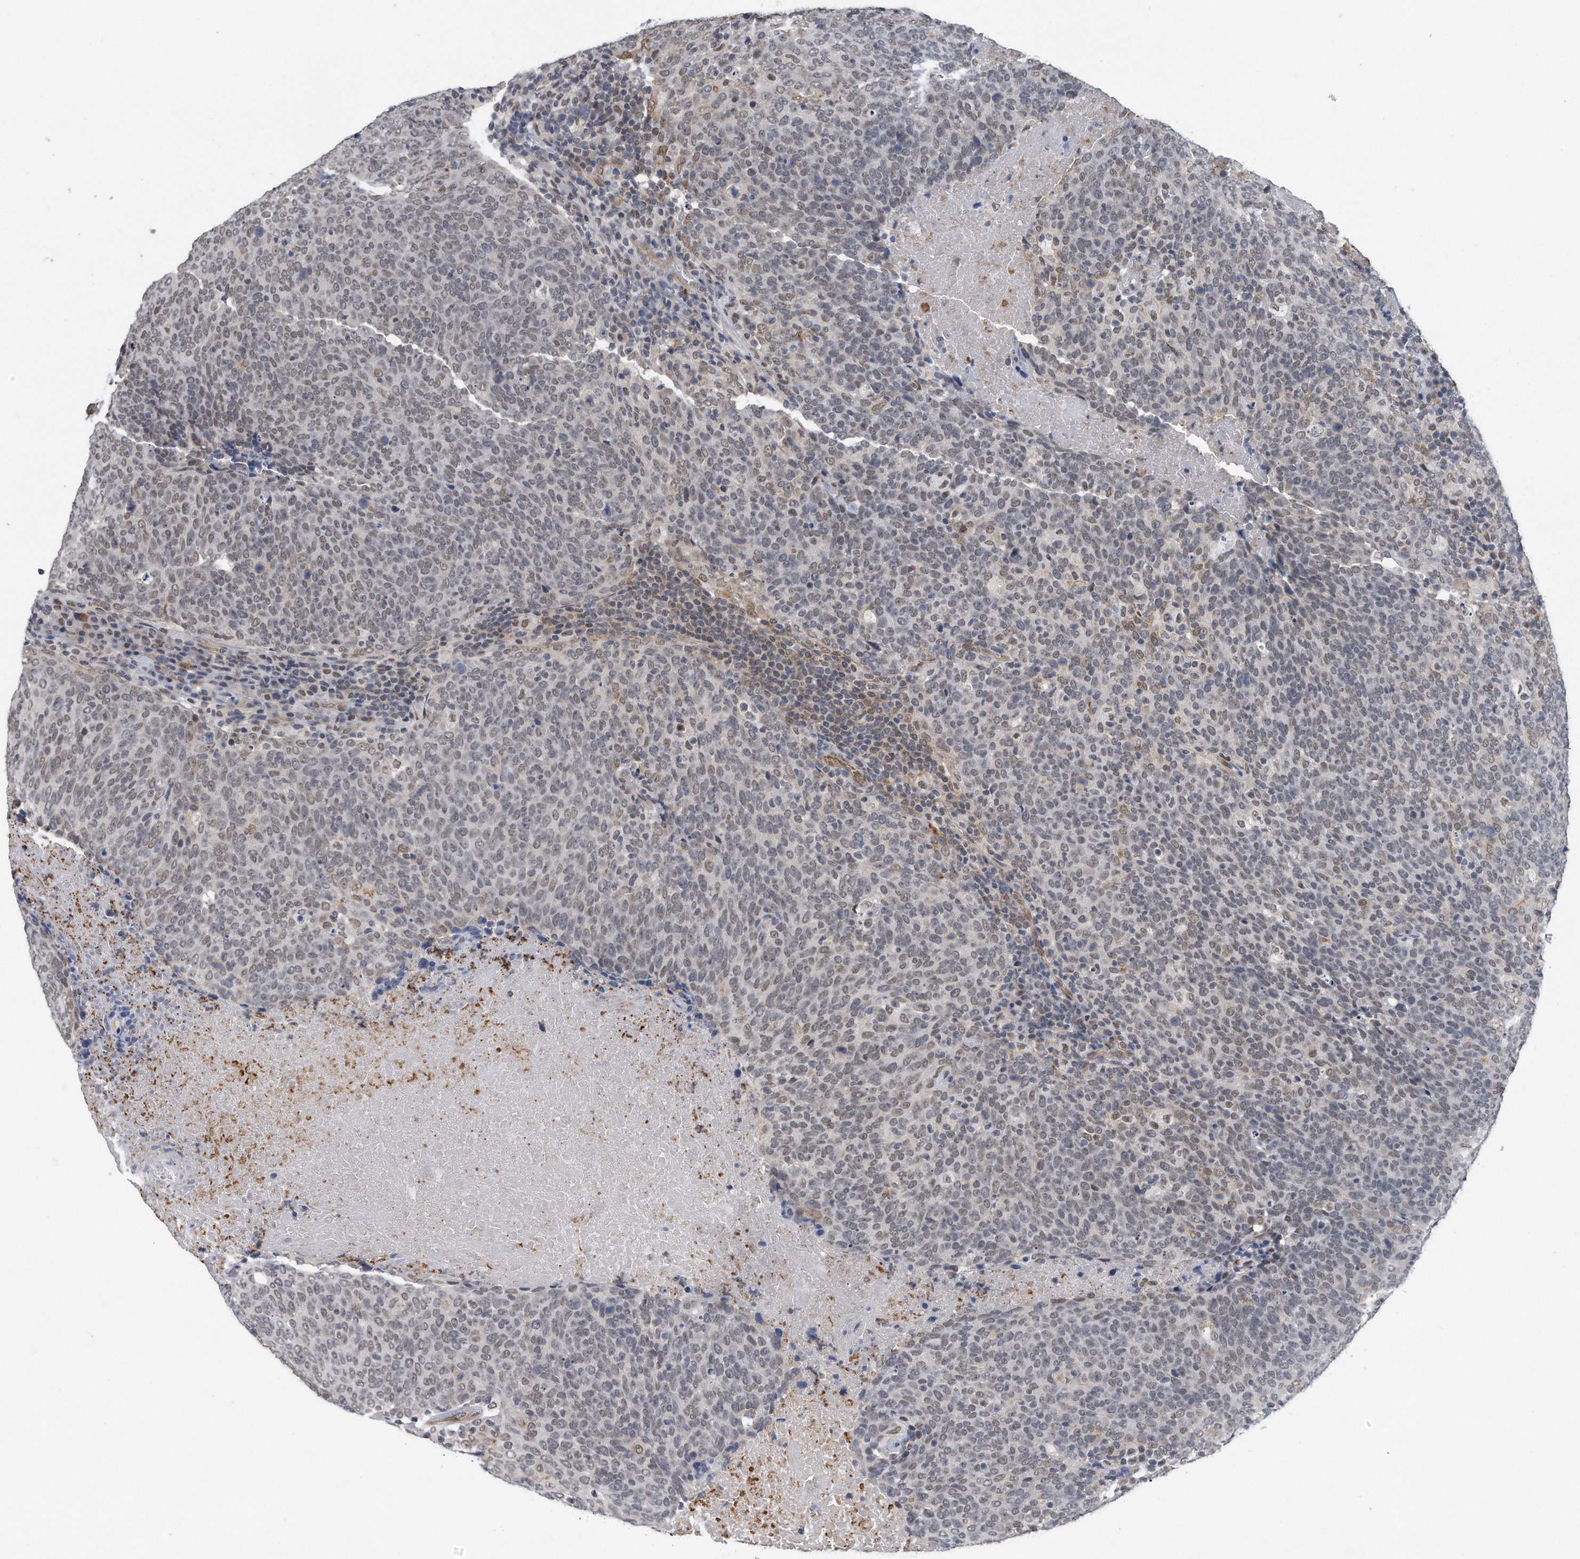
{"staining": {"intensity": "weak", "quantity": ">75%", "location": "nuclear"}, "tissue": "head and neck cancer", "cell_type": "Tumor cells", "image_type": "cancer", "snomed": [{"axis": "morphology", "description": "Squamous cell carcinoma, NOS"}, {"axis": "morphology", "description": "Squamous cell carcinoma, metastatic, NOS"}, {"axis": "topography", "description": "Lymph node"}, {"axis": "topography", "description": "Head-Neck"}], "caption": "Metastatic squamous cell carcinoma (head and neck) stained for a protein (brown) shows weak nuclear positive expression in approximately >75% of tumor cells.", "gene": "TP53INP1", "patient": {"sex": "male", "age": 62}}